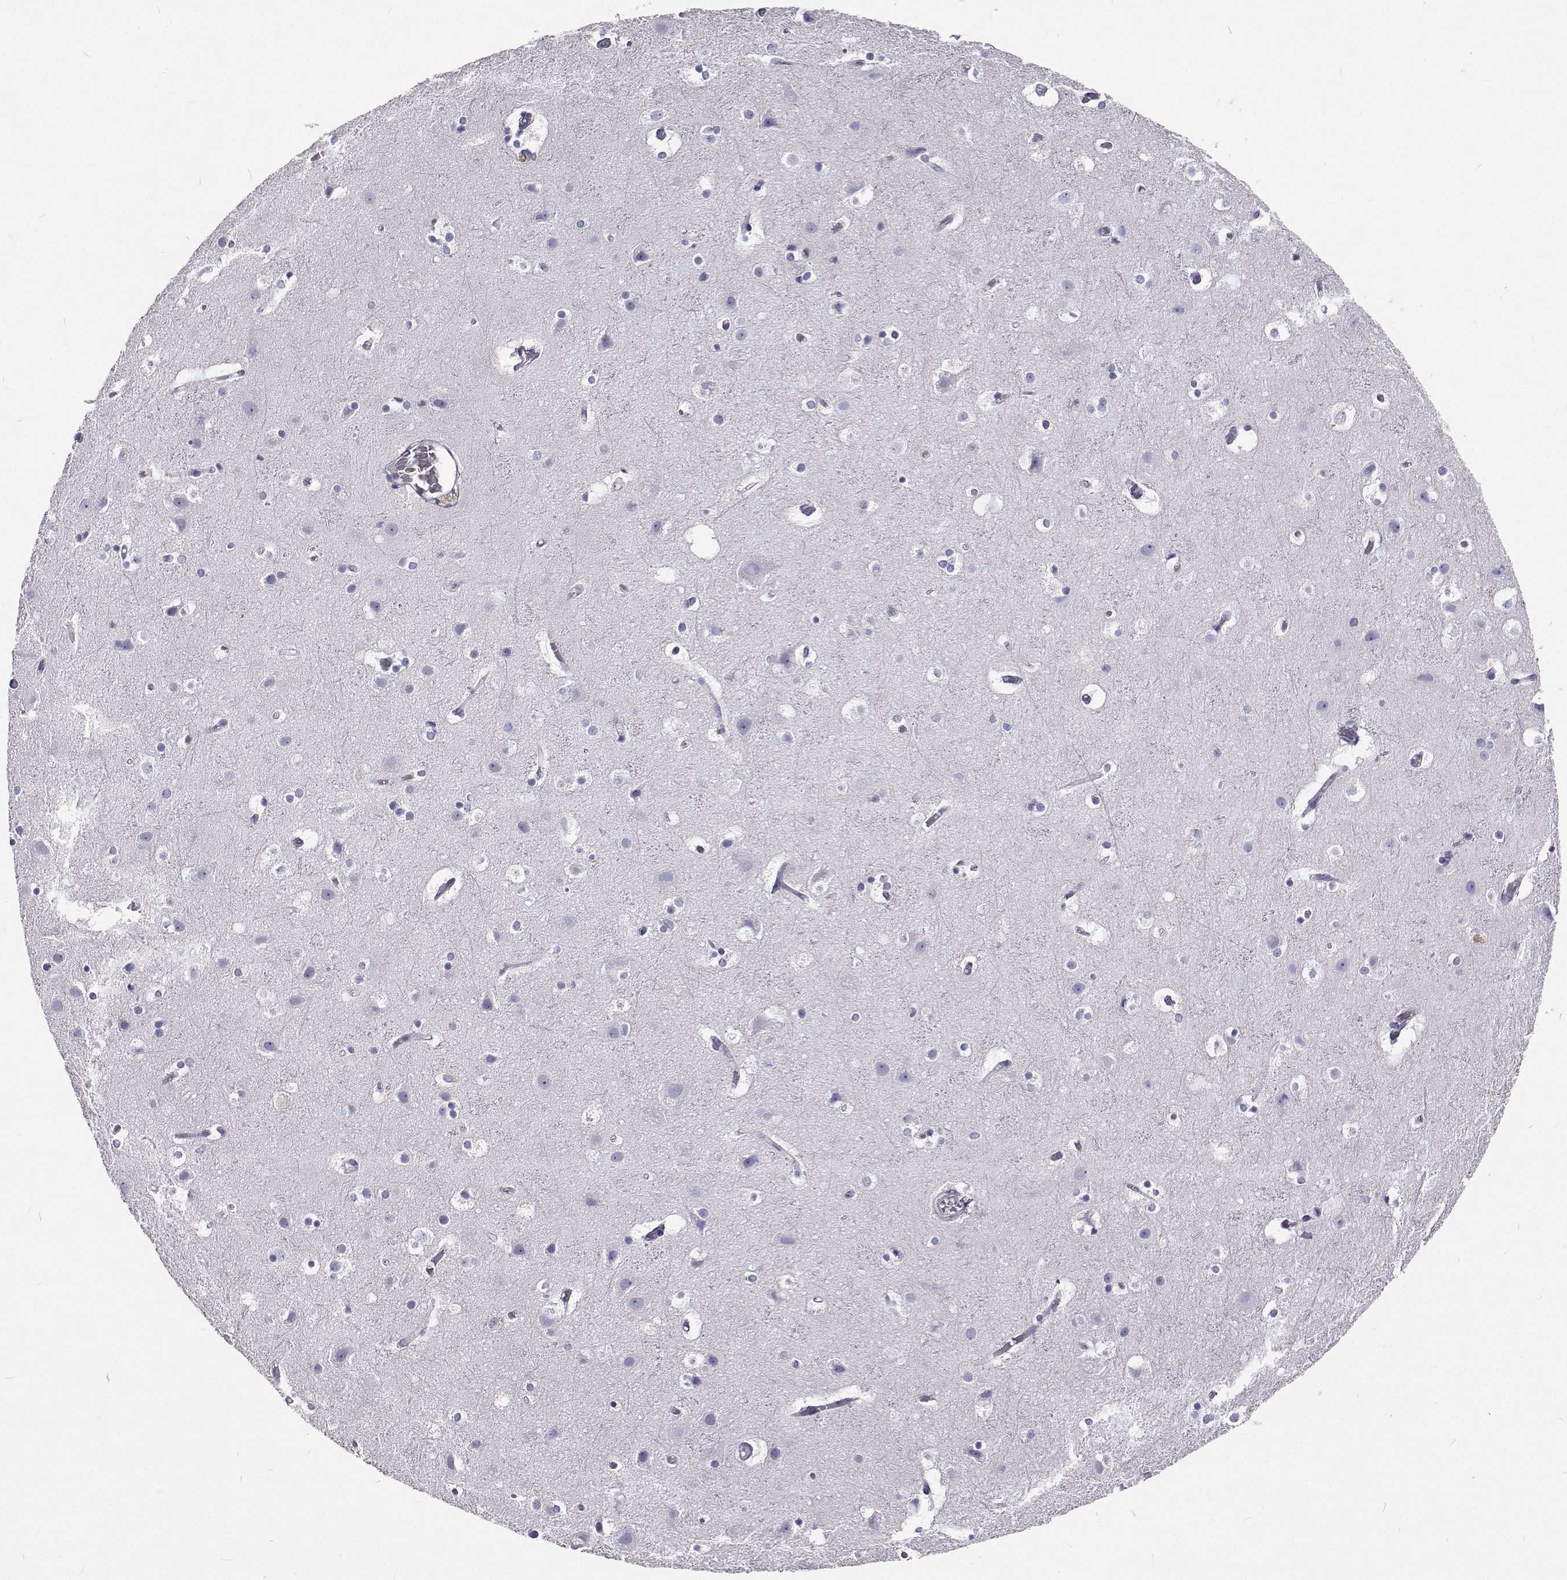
{"staining": {"intensity": "negative", "quantity": "none", "location": "none"}, "tissue": "cerebral cortex", "cell_type": "Endothelial cells", "image_type": "normal", "snomed": [{"axis": "morphology", "description": "Normal tissue, NOS"}, {"axis": "topography", "description": "Cerebral cortex"}], "caption": "Photomicrograph shows no significant protein staining in endothelial cells of unremarkable cerebral cortex. Nuclei are stained in blue.", "gene": "LHFPL7", "patient": {"sex": "female", "age": 52}}